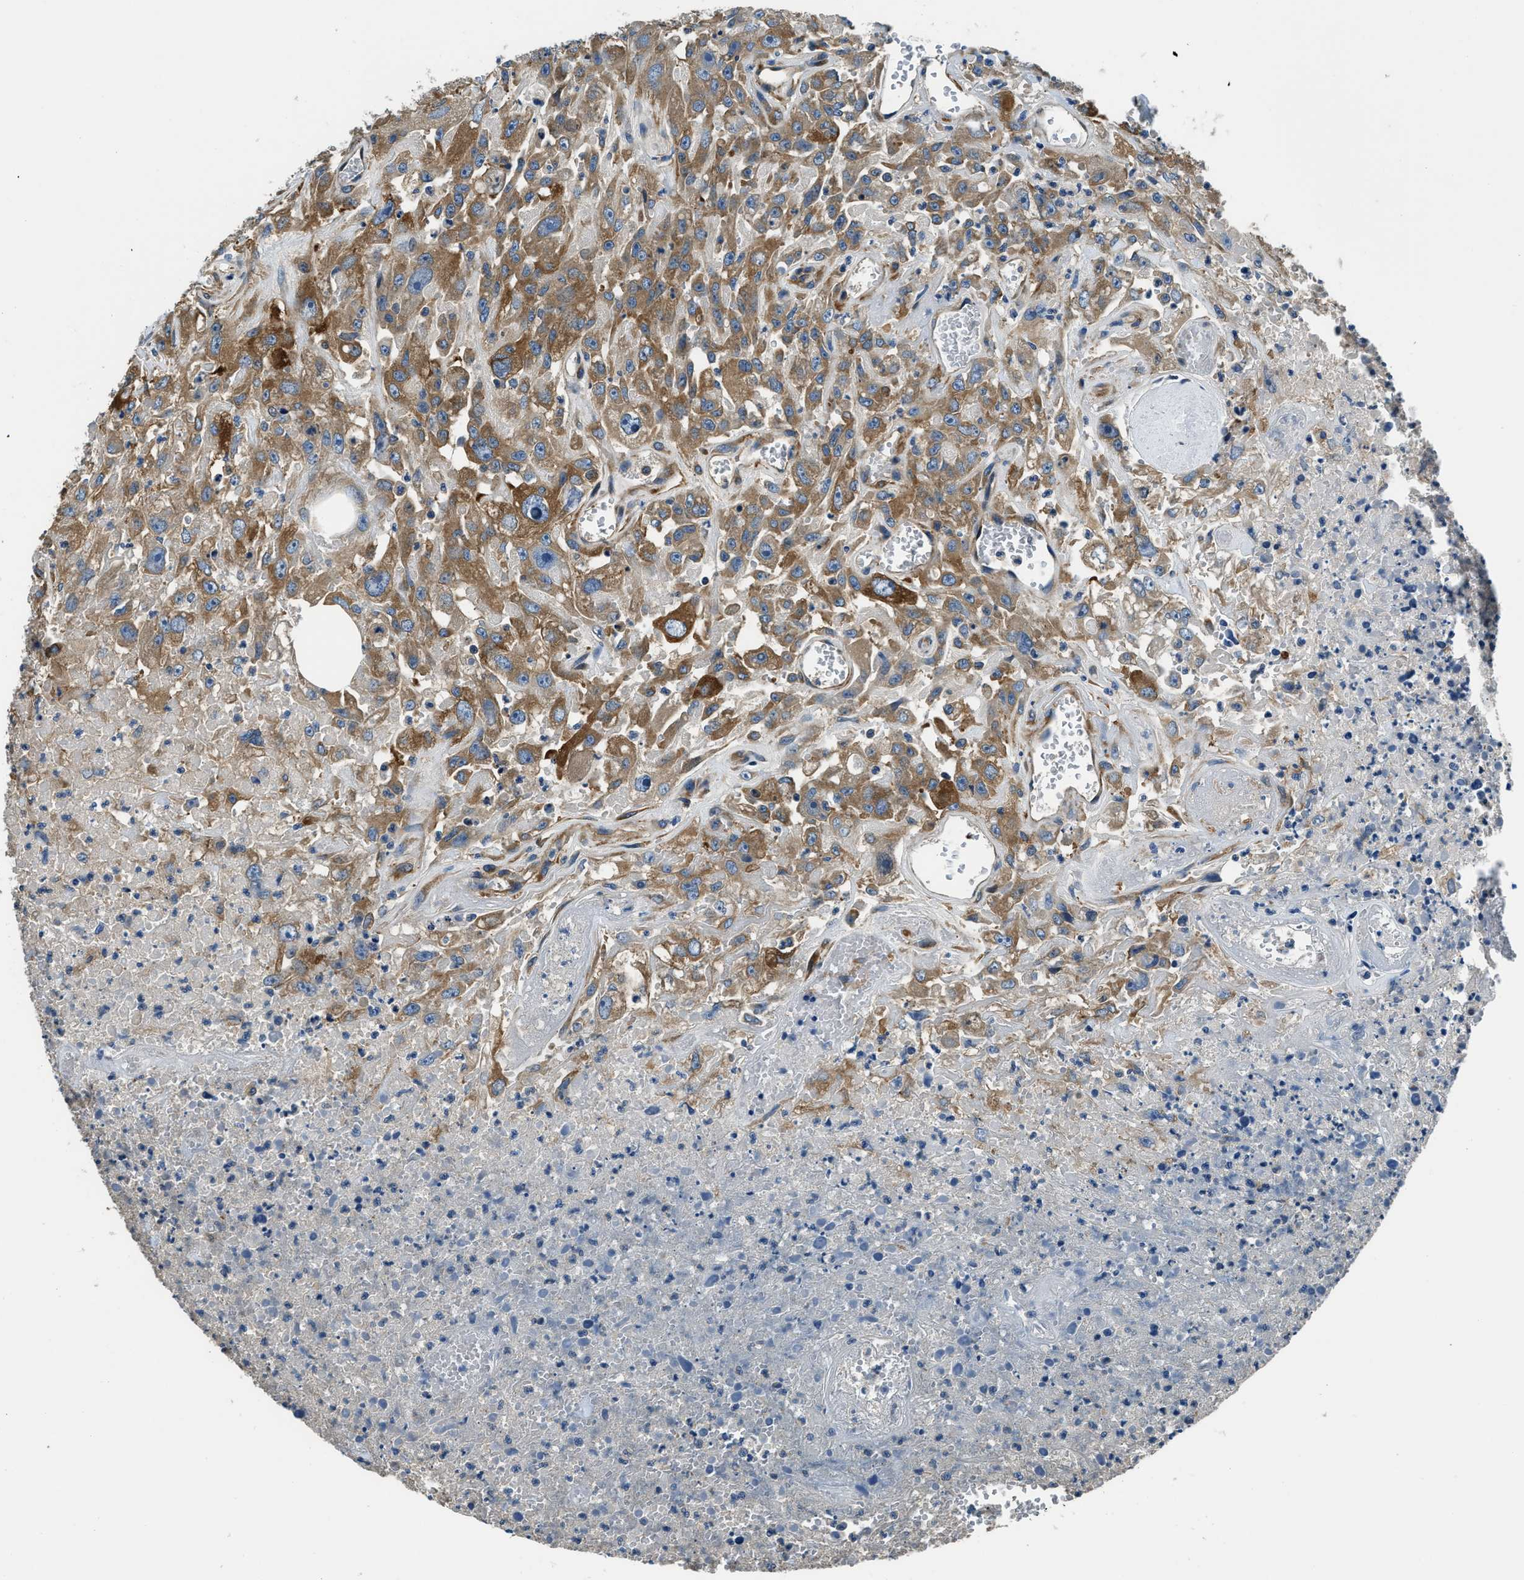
{"staining": {"intensity": "moderate", "quantity": ">75%", "location": "cytoplasmic/membranous"}, "tissue": "urothelial cancer", "cell_type": "Tumor cells", "image_type": "cancer", "snomed": [{"axis": "morphology", "description": "Urothelial carcinoma, High grade"}, {"axis": "topography", "description": "Urinary bladder"}], "caption": "Urothelial cancer stained with IHC demonstrates moderate cytoplasmic/membranous staining in about >75% of tumor cells.", "gene": "EEA1", "patient": {"sex": "male", "age": 46}}